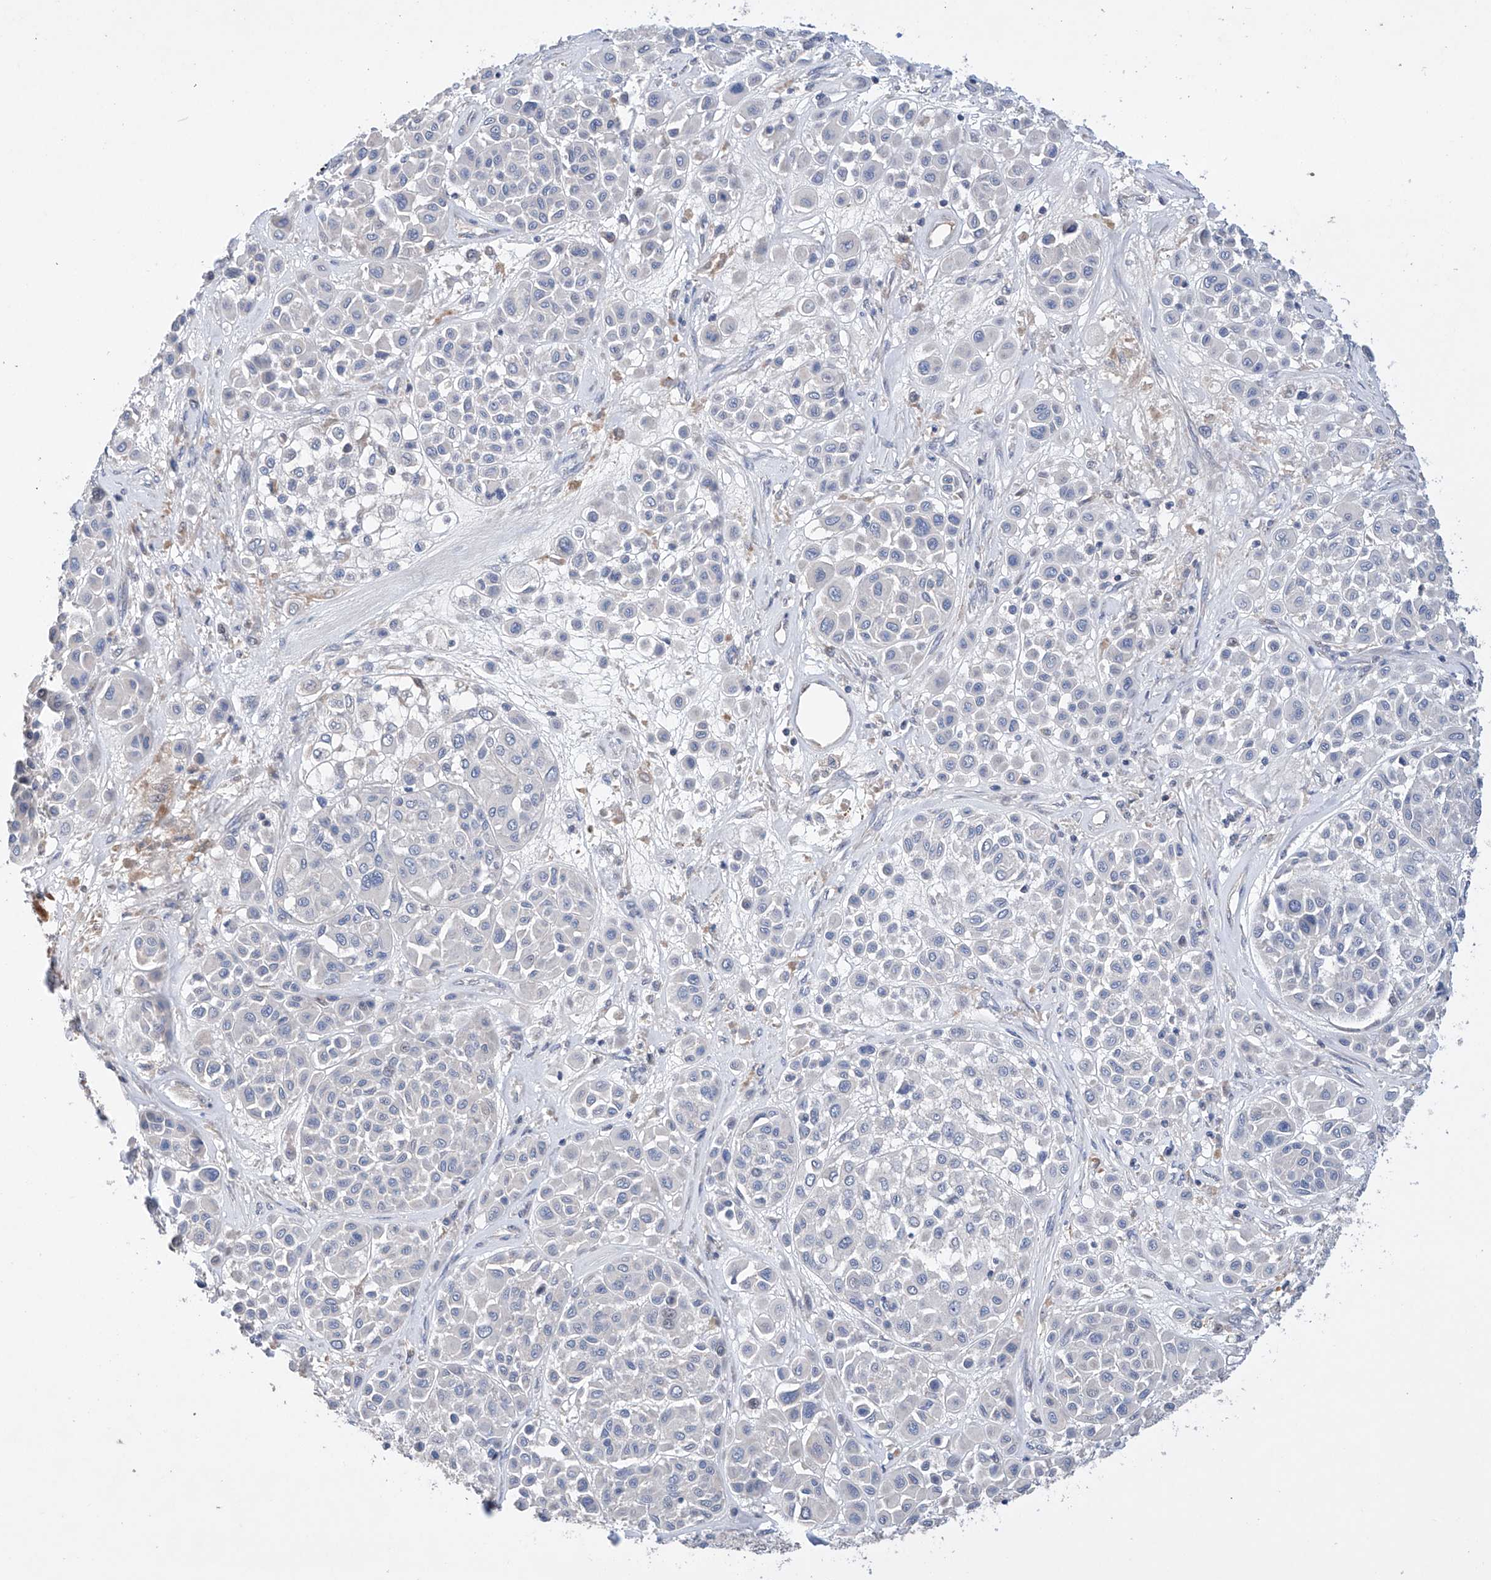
{"staining": {"intensity": "negative", "quantity": "none", "location": "none"}, "tissue": "melanoma", "cell_type": "Tumor cells", "image_type": "cancer", "snomed": [{"axis": "morphology", "description": "Malignant melanoma, Metastatic site"}, {"axis": "topography", "description": "Soft tissue"}], "caption": "There is no significant expression in tumor cells of malignant melanoma (metastatic site).", "gene": "AFG1L", "patient": {"sex": "male", "age": 41}}